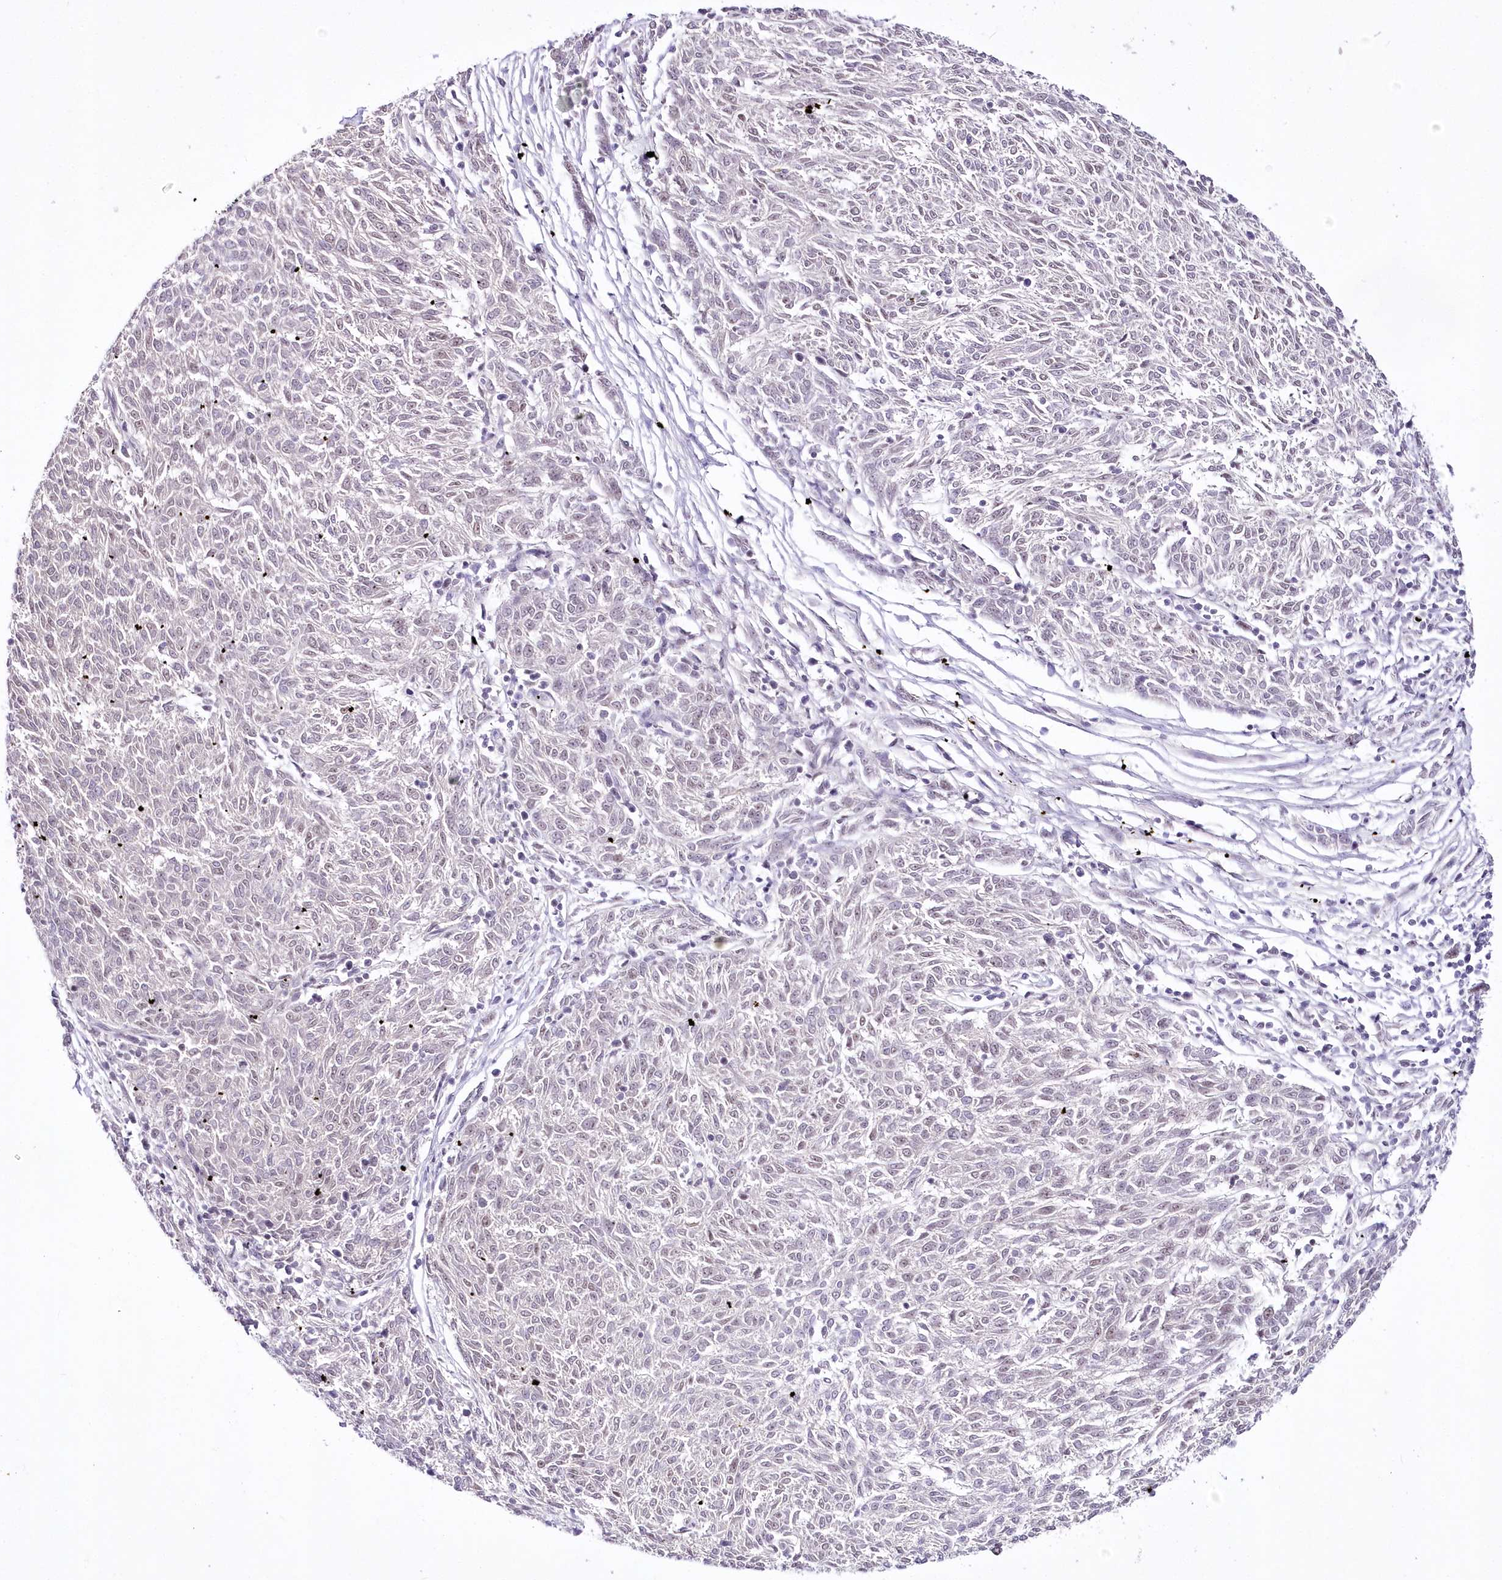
{"staining": {"intensity": "negative", "quantity": "none", "location": "none"}, "tissue": "melanoma", "cell_type": "Tumor cells", "image_type": "cancer", "snomed": [{"axis": "morphology", "description": "Malignant melanoma, NOS"}, {"axis": "topography", "description": "Skin"}], "caption": "Tumor cells show no significant positivity in melanoma.", "gene": "NSUN2", "patient": {"sex": "female", "age": 72}}